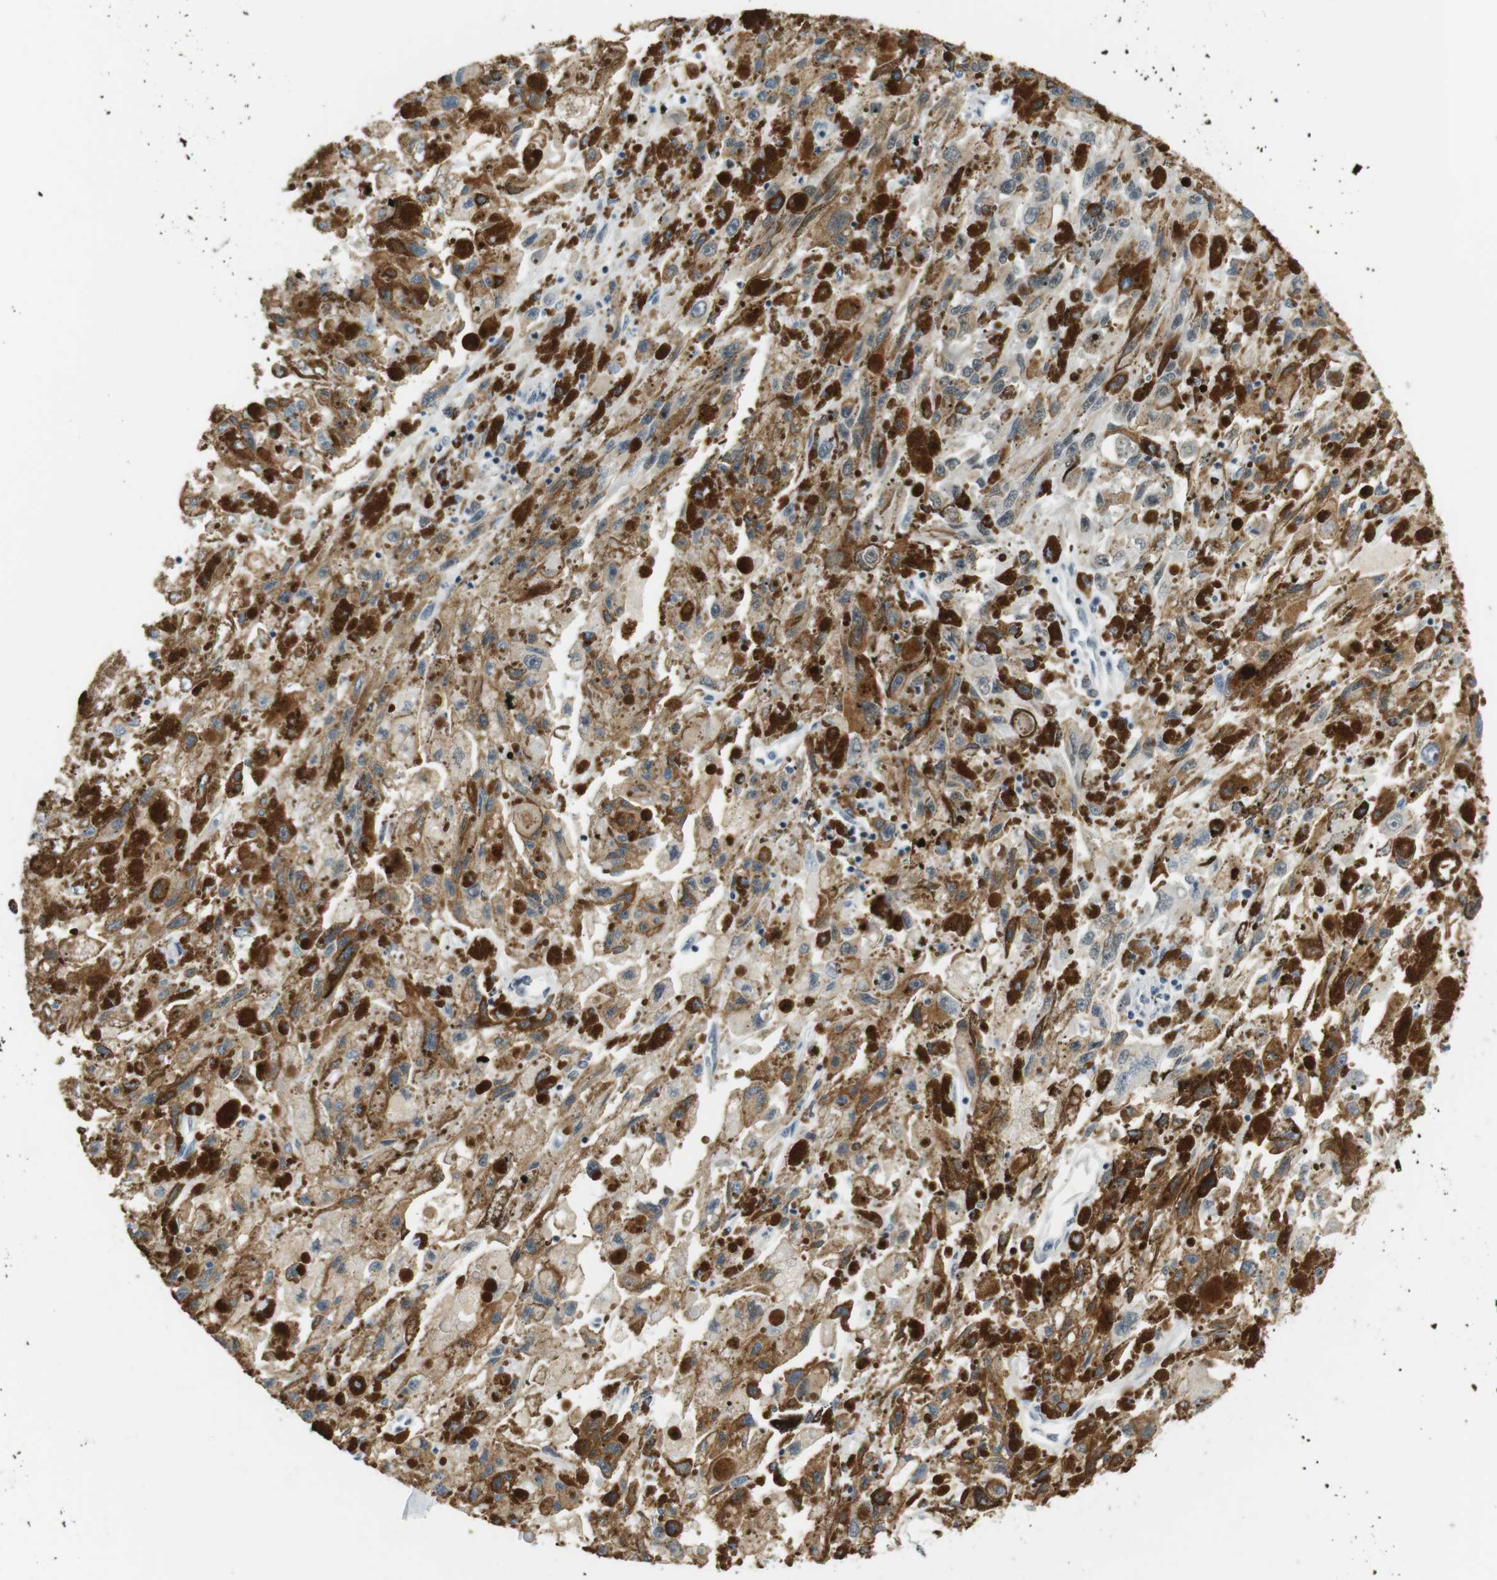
{"staining": {"intensity": "moderate", "quantity": "25%-75%", "location": "cytoplasmic/membranous"}, "tissue": "melanoma", "cell_type": "Tumor cells", "image_type": "cancer", "snomed": [{"axis": "morphology", "description": "Malignant melanoma, NOS"}, {"axis": "topography", "description": "Skin"}], "caption": "A brown stain shows moderate cytoplasmic/membranous expression of a protein in human malignant melanoma tumor cells.", "gene": "RNF38", "patient": {"sex": "female", "age": 104}}